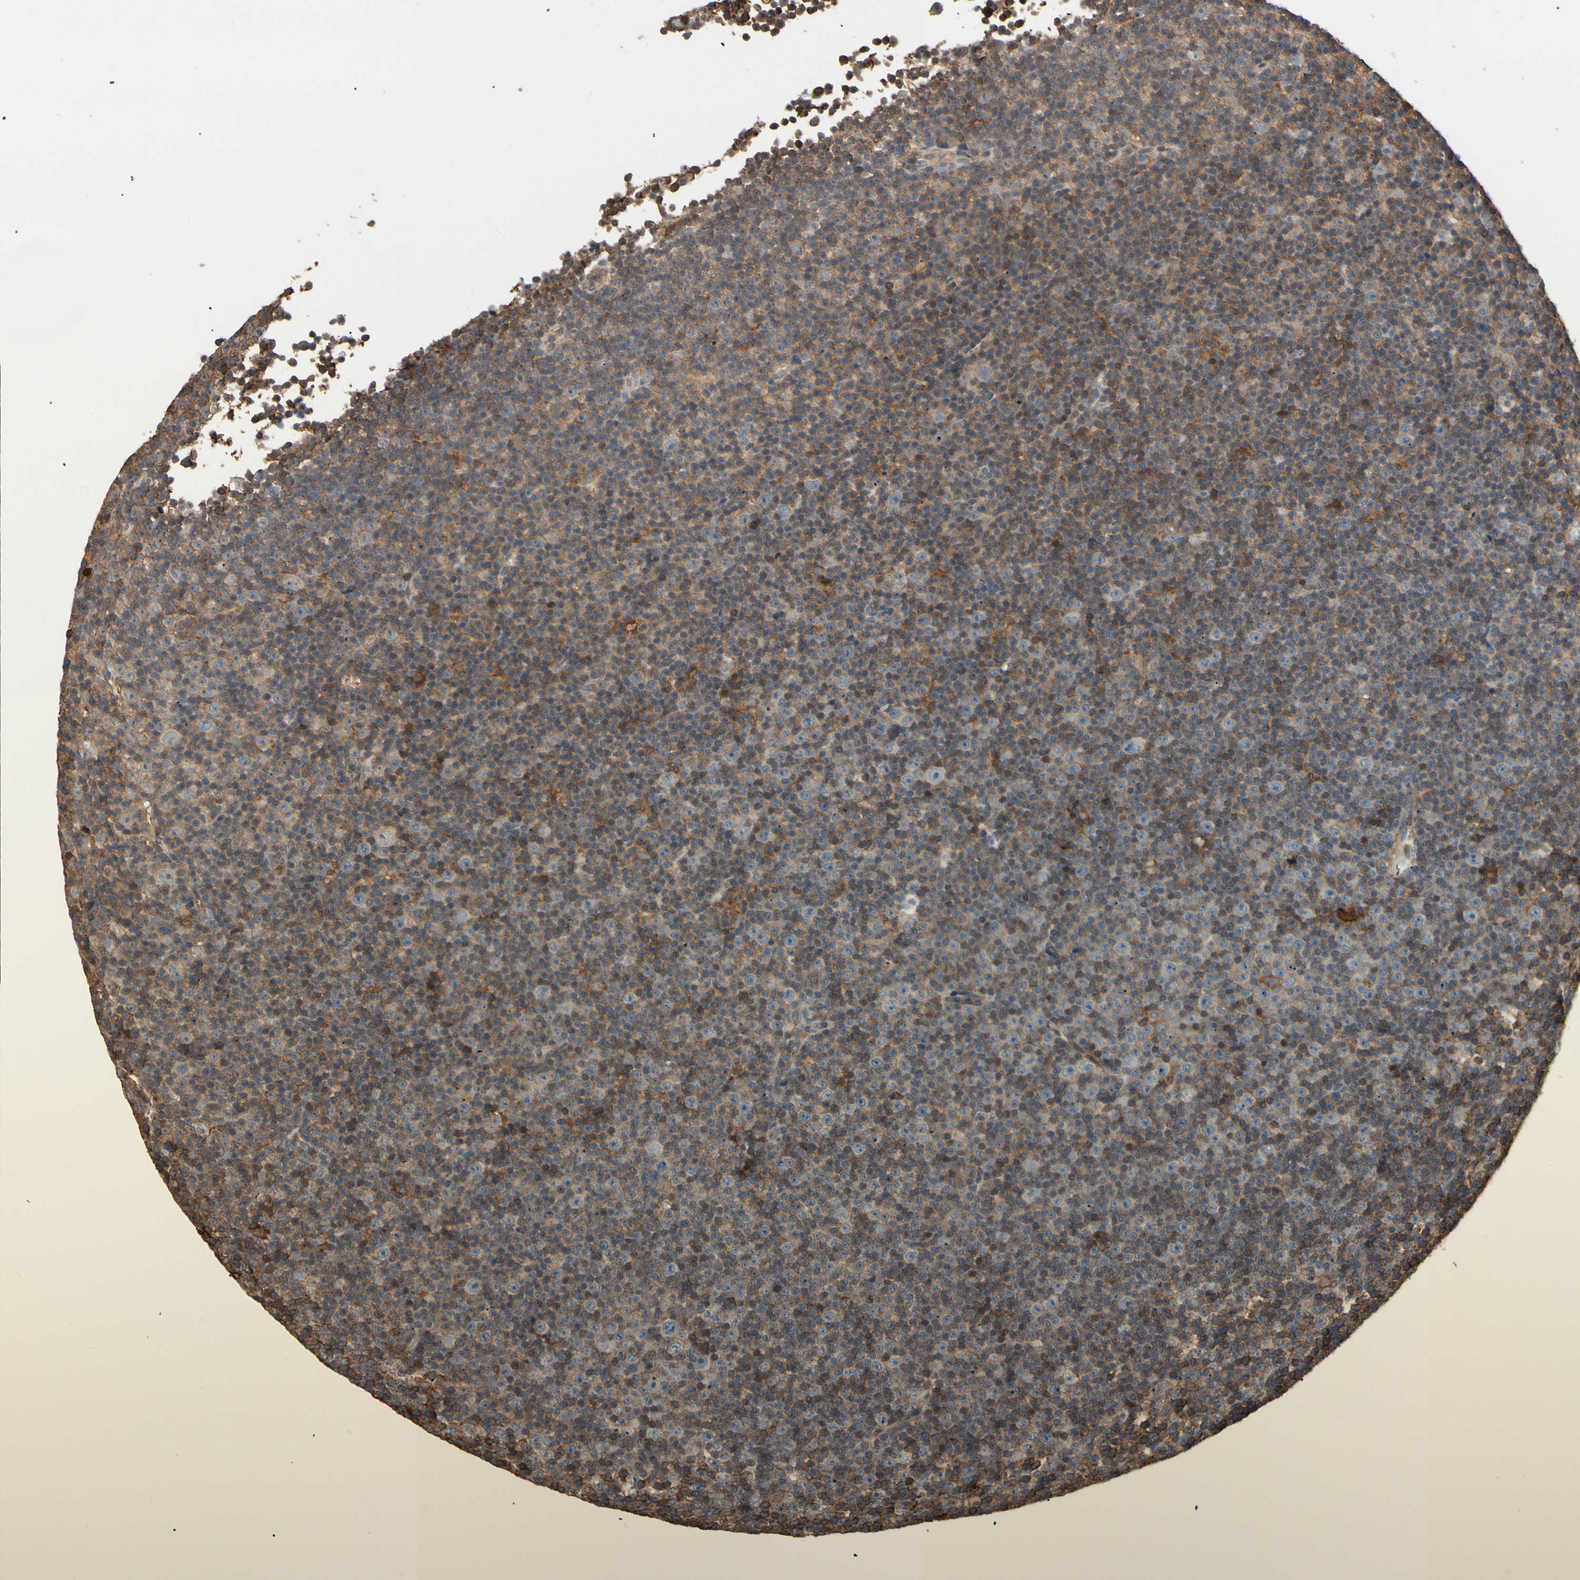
{"staining": {"intensity": "moderate", "quantity": ">75%", "location": "cytoplasmic/membranous"}, "tissue": "lymphoma", "cell_type": "Tumor cells", "image_type": "cancer", "snomed": [{"axis": "morphology", "description": "Malignant lymphoma, non-Hodgkin's type, Low grade"}, {"axis": "topography", "description": "Lymph node"}], "caption": "This is a histology image of IHC staining of lymphoma, which shows moderate positivity in the cytoplasmic/membranous of tumor cells.", "gene": "MAPK13", "patient": {"sex": "female", "age": 67}}